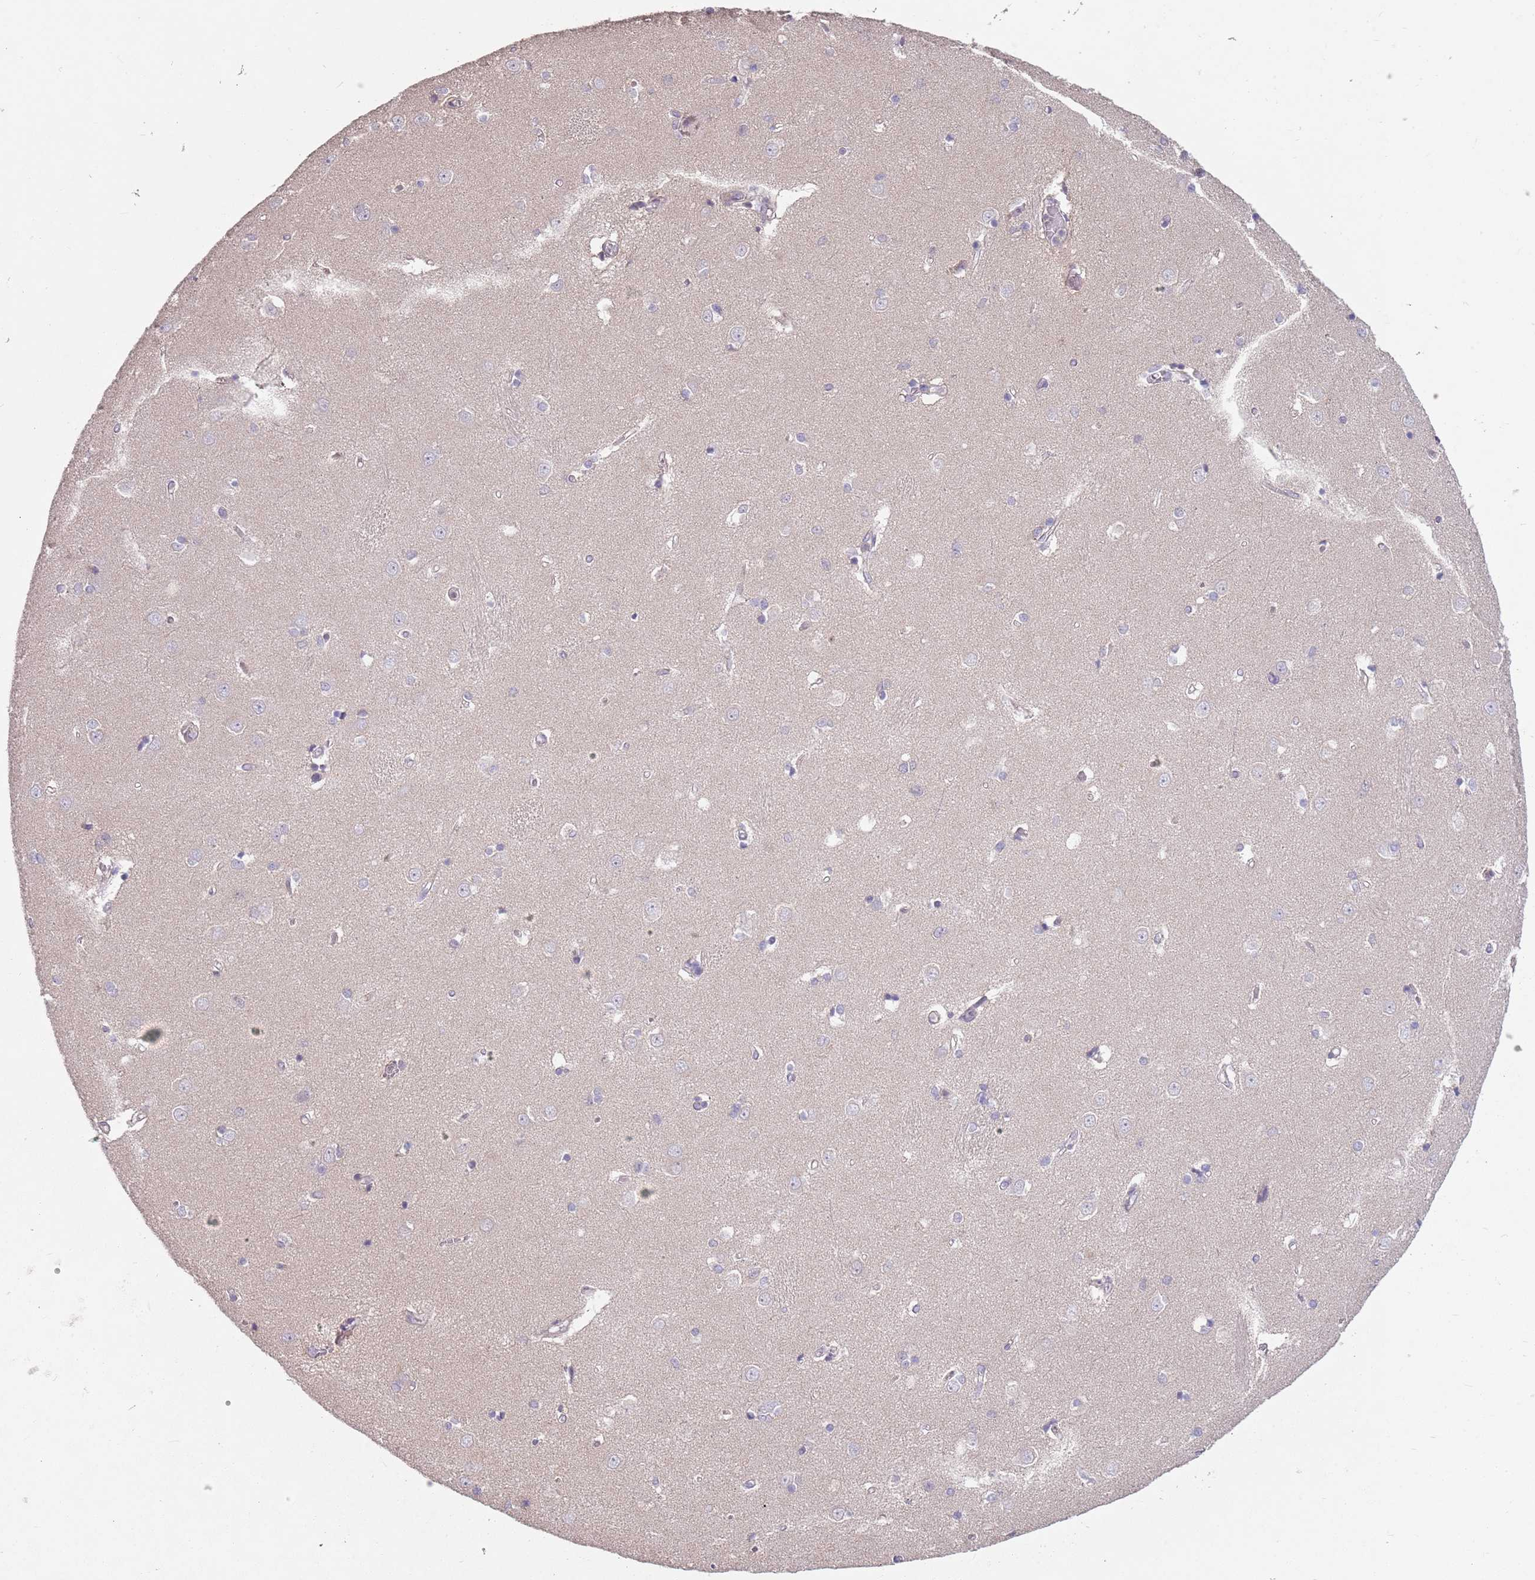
{"staining": {"intensity": "negative", "quantity": "none", "location": "none"}, "tissue": "caudate", "cell_type": "Glial cells", "image_type": "normal", "snomed": [{"axis": "morphology", "description": "Normal tissue, NOS"}, {"axis": "topography", "description": "Lateral ventricle wall"}], "caption": "There is no significant staining in glial cells of caudate. (Brightfield microscopy of DAB (3,3'-diaminobenzidine) immunohistochemistry at high magnification).", "gene": "MEI1", "patient": {"sex": "male", "age": 37}}